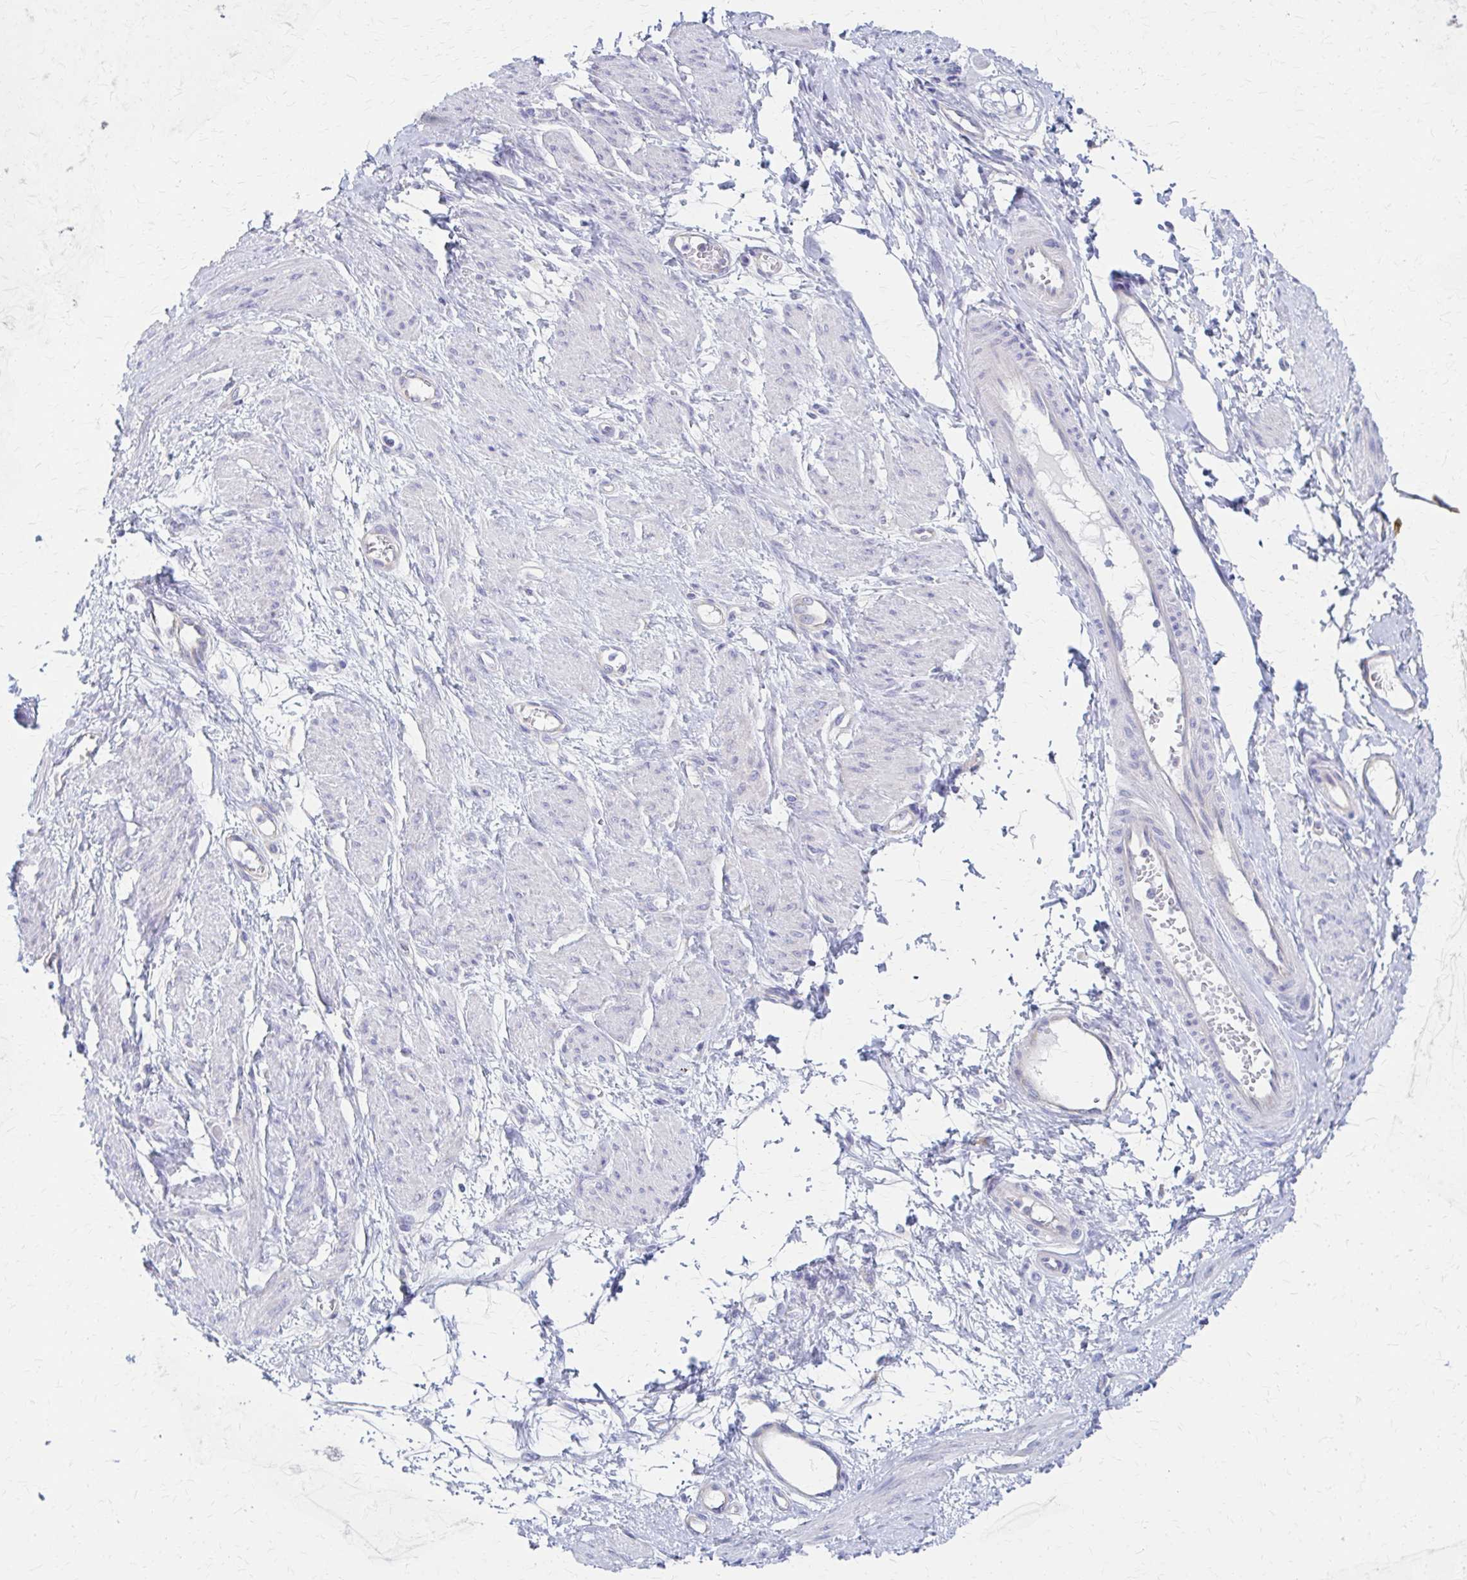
{"staining": {"intensity": "negative", "quantity": "none", "location": "none"}, "tissue": "smooth muscle", "cell_type": "Smooth muscle cells", "image_type": "normal", "snomed": [{"axis": "morphology", "description": "Normal tissue, NOS"}, {"axis": "topography", "description": "Smooth muscle"}, {"axis": "topography", "description": "Uterus"}], "caption": "IHC of benign human smooth muscle displays no staining in smooth muscle cells.", "gene": "RPL27A", "patient": {"sex": "female", "age": 39}}